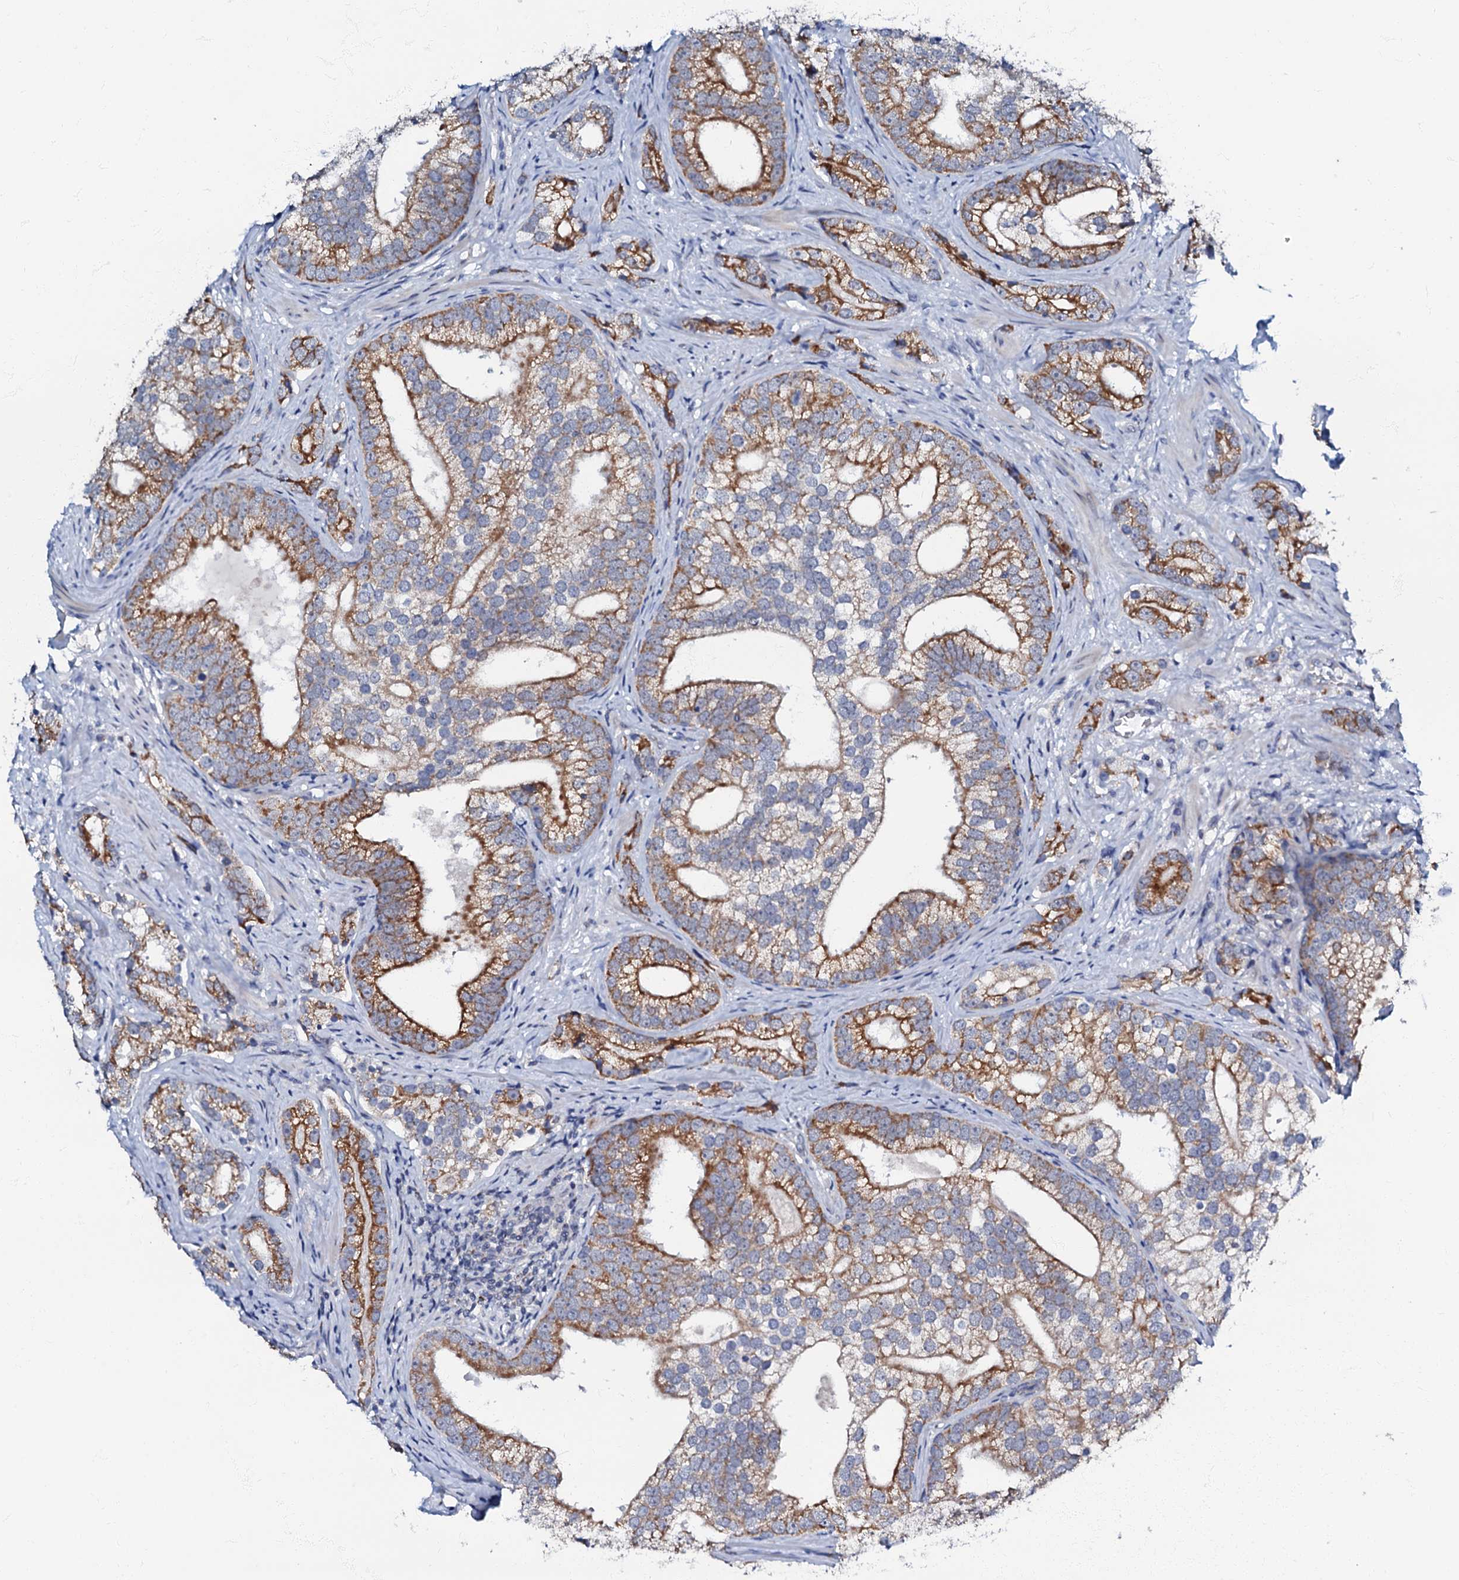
{"staining": {"intensity": "strong", "quantity": ">75%", "location": "cytoplasmic/membranous"}, "tissue": "prostate cancer", "cell_type": "Tumor cells", "image_type": "cancer", "snomed": [{"axis": "morphology", "description": "Adenocarcinoma, High grade"}, {"axis": "topography", "description": "Prostate"}], "caption": "The photomicrograph reveals staining of adenocarcinoma (high-grade) (prostate), revealing strong cytoplasmic/membranous protein positivity (brown color) within tumor cells.", "gene": "MRPL51", "patient": {"sex": "male", "age": 75}}